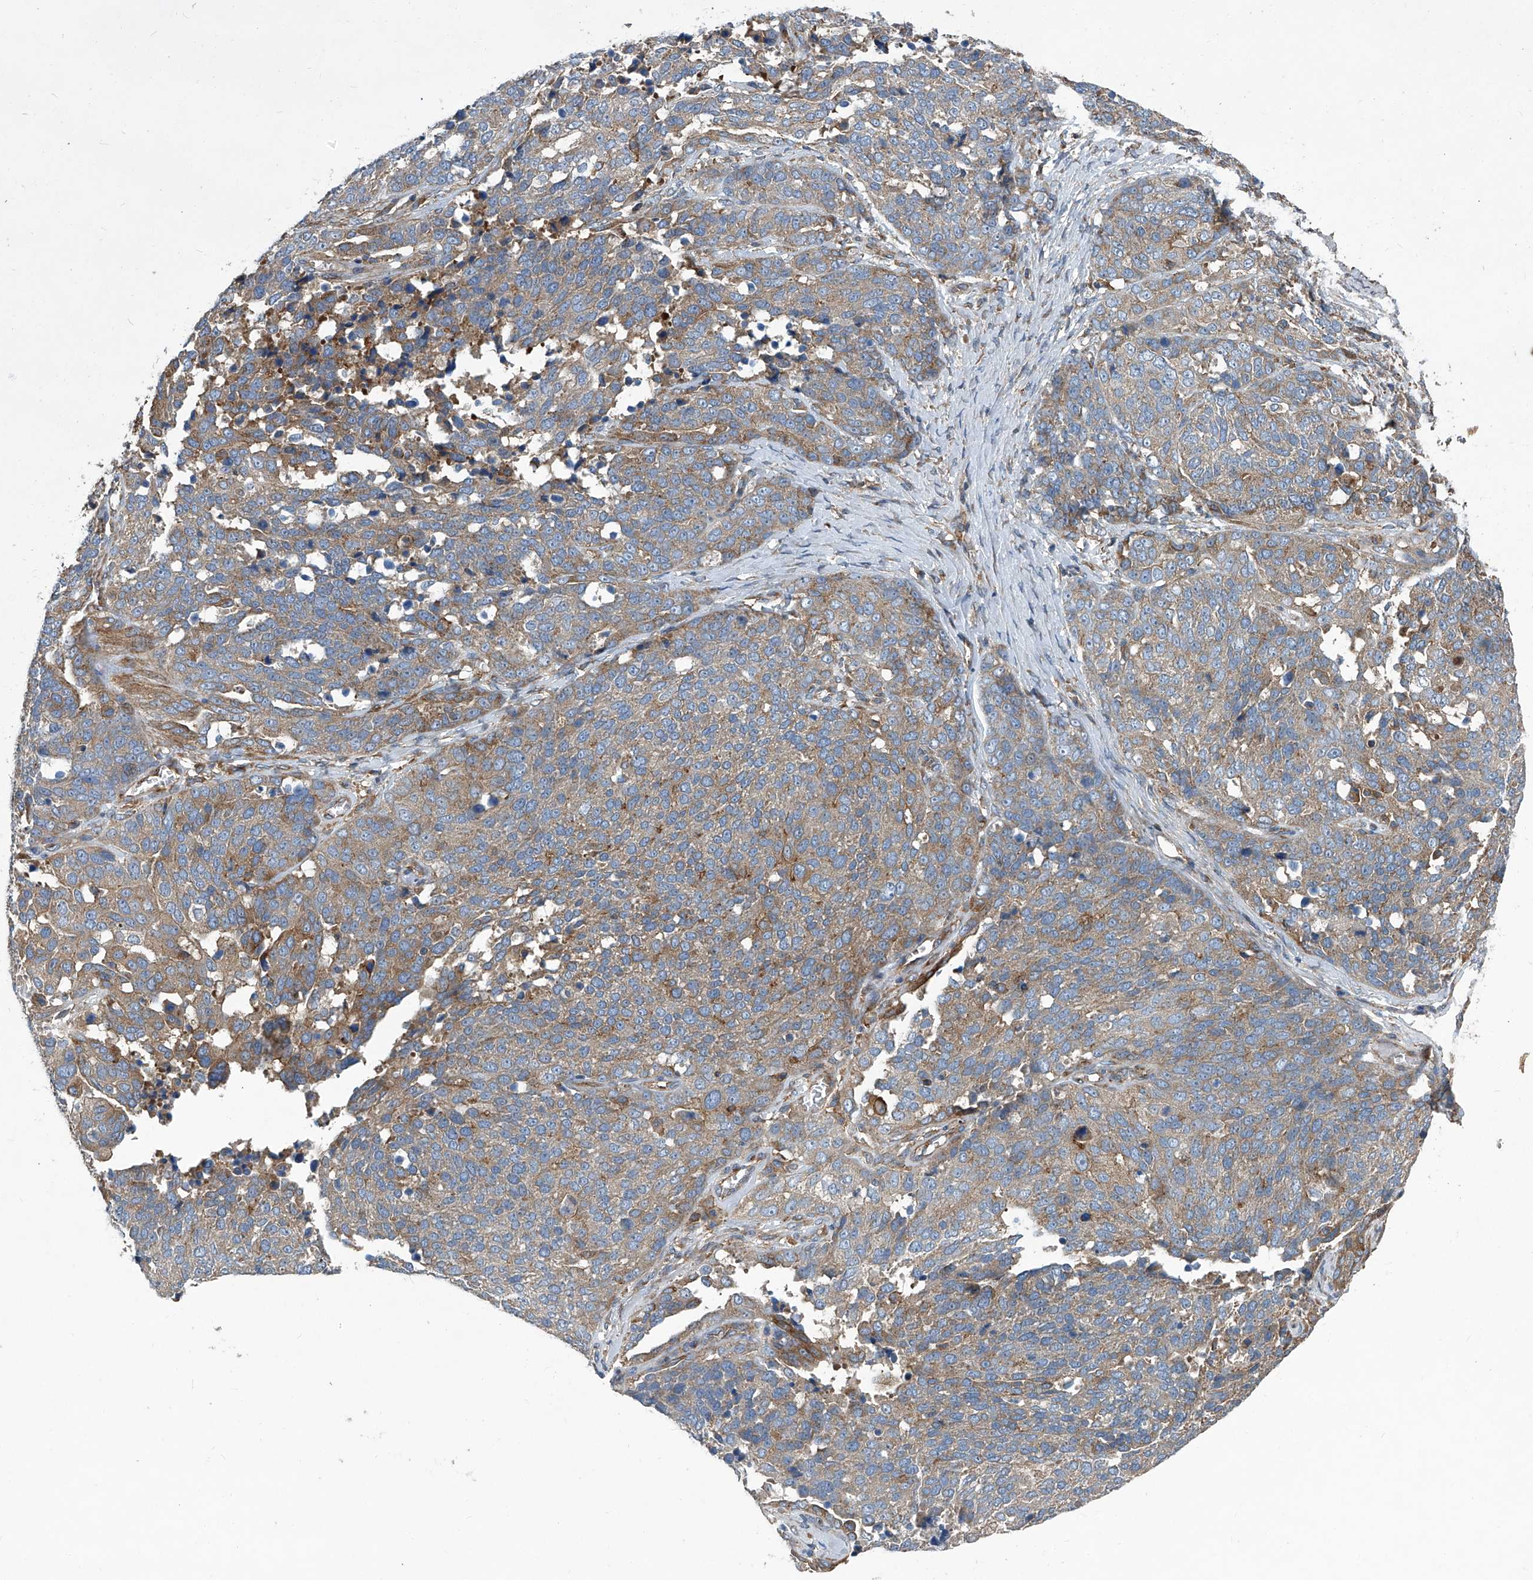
{"staining": {"intensity": "weak", "quantity": ">75%", "location": "cytoplasmic/membranous"}, "tissue": "ovarian cancer", "cell_type": "Tumor cells", "image_type": "cancer", "snomed": [{"axis": "morphology", "description": "Cystadenocarcinoma, serous, NOS"}, {"axis": "topography", "description": "Ovary"}], "caption": "Approximately >75% of tumor cells in ovarian serous cystadenocarcinoma reveal weak cytoplasmic/membranous protein staining as visualized by brown immunohistochemical staining.", "gene": "PIGH", "patient": {"sex": "female", "age": 44}}